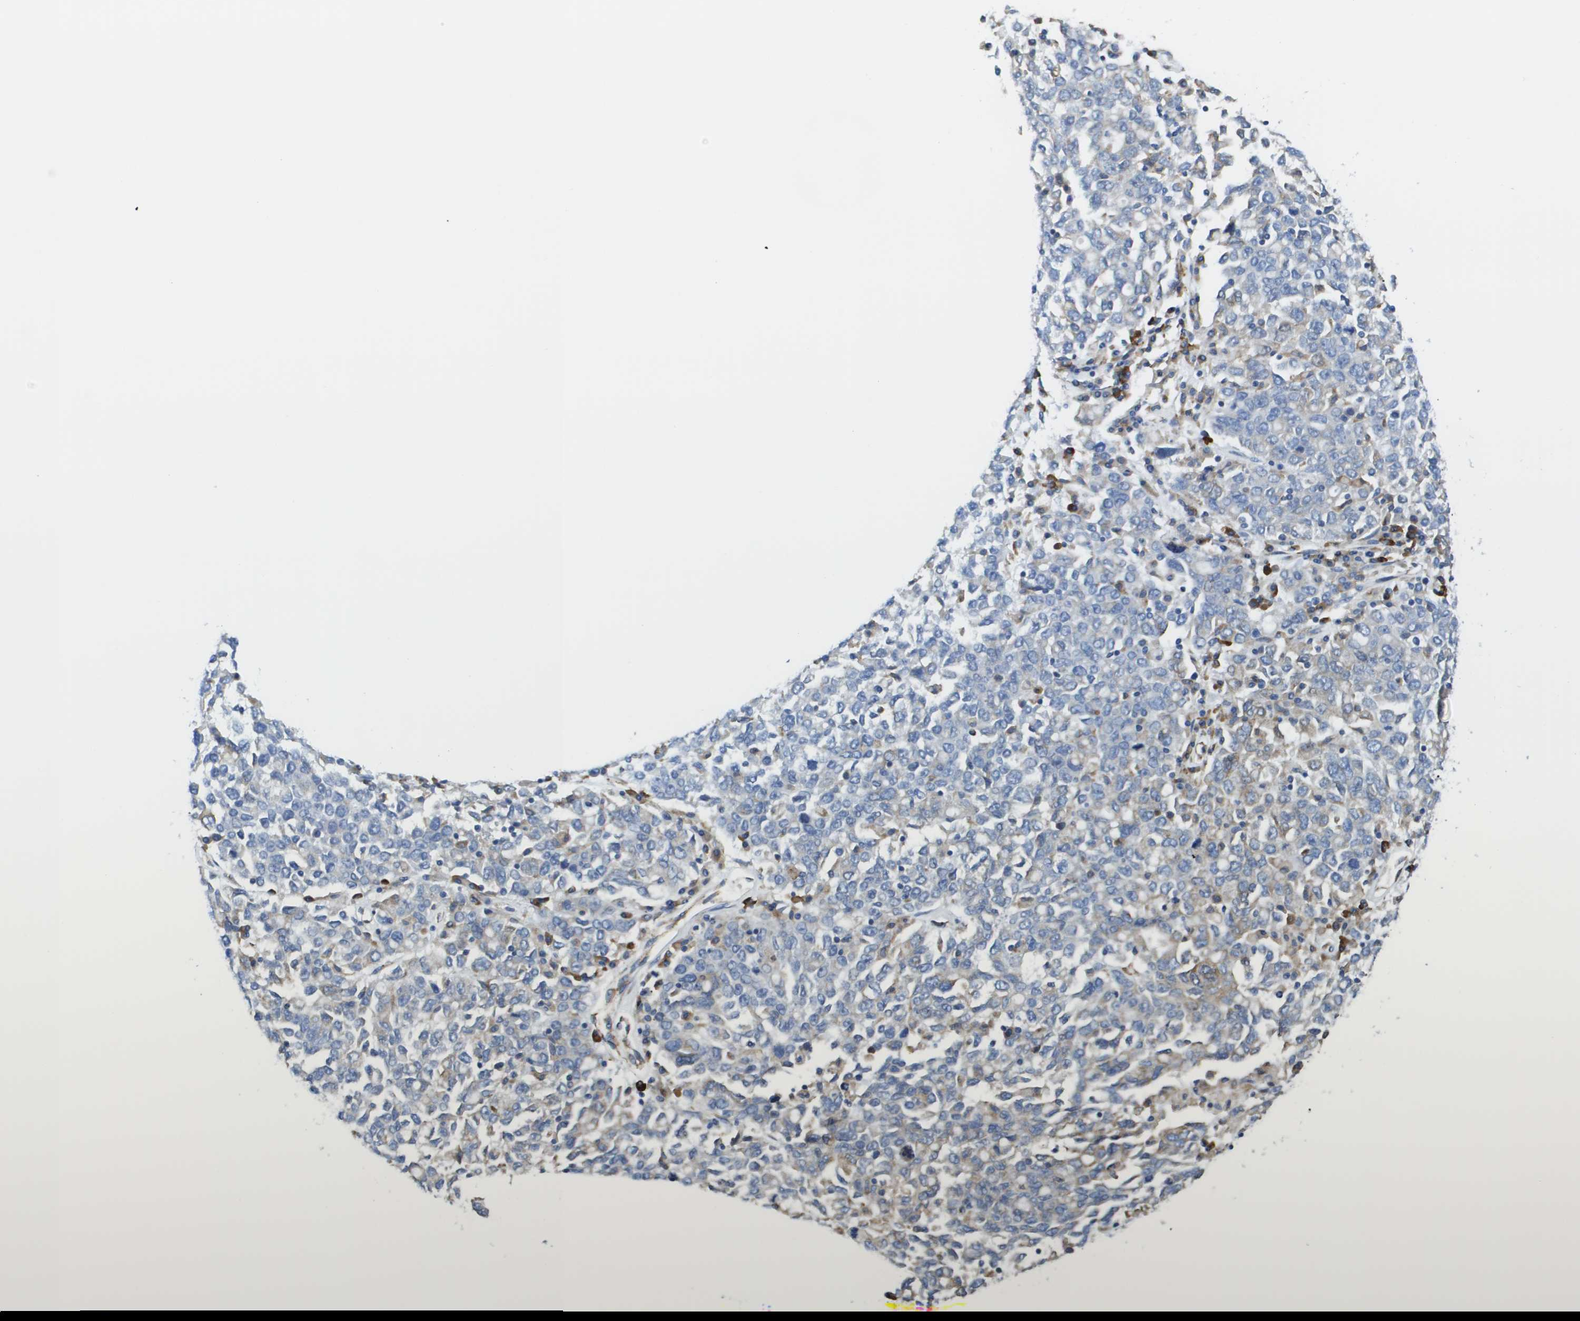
{"staining": {"intensity": "weak", "quantity": "<25%", "location": "cytoplasmic/membranous"}, "tissue": "ovarian cancer", "cell_type": "Tumor cells", "image_type": "cancer", "snomed": [{"axis": "morphology", "description": "Carcinoma, endometroid"}, {"axis": "topography", "description": "Ovary"}], "caption": "Human ovarian cancer (endometroid carcinoma) stained for a protein using IHC exhibits no staining in tumor cells.", "gene": "SDR42E1", "patient": {"sex": "female", "age": 62}}